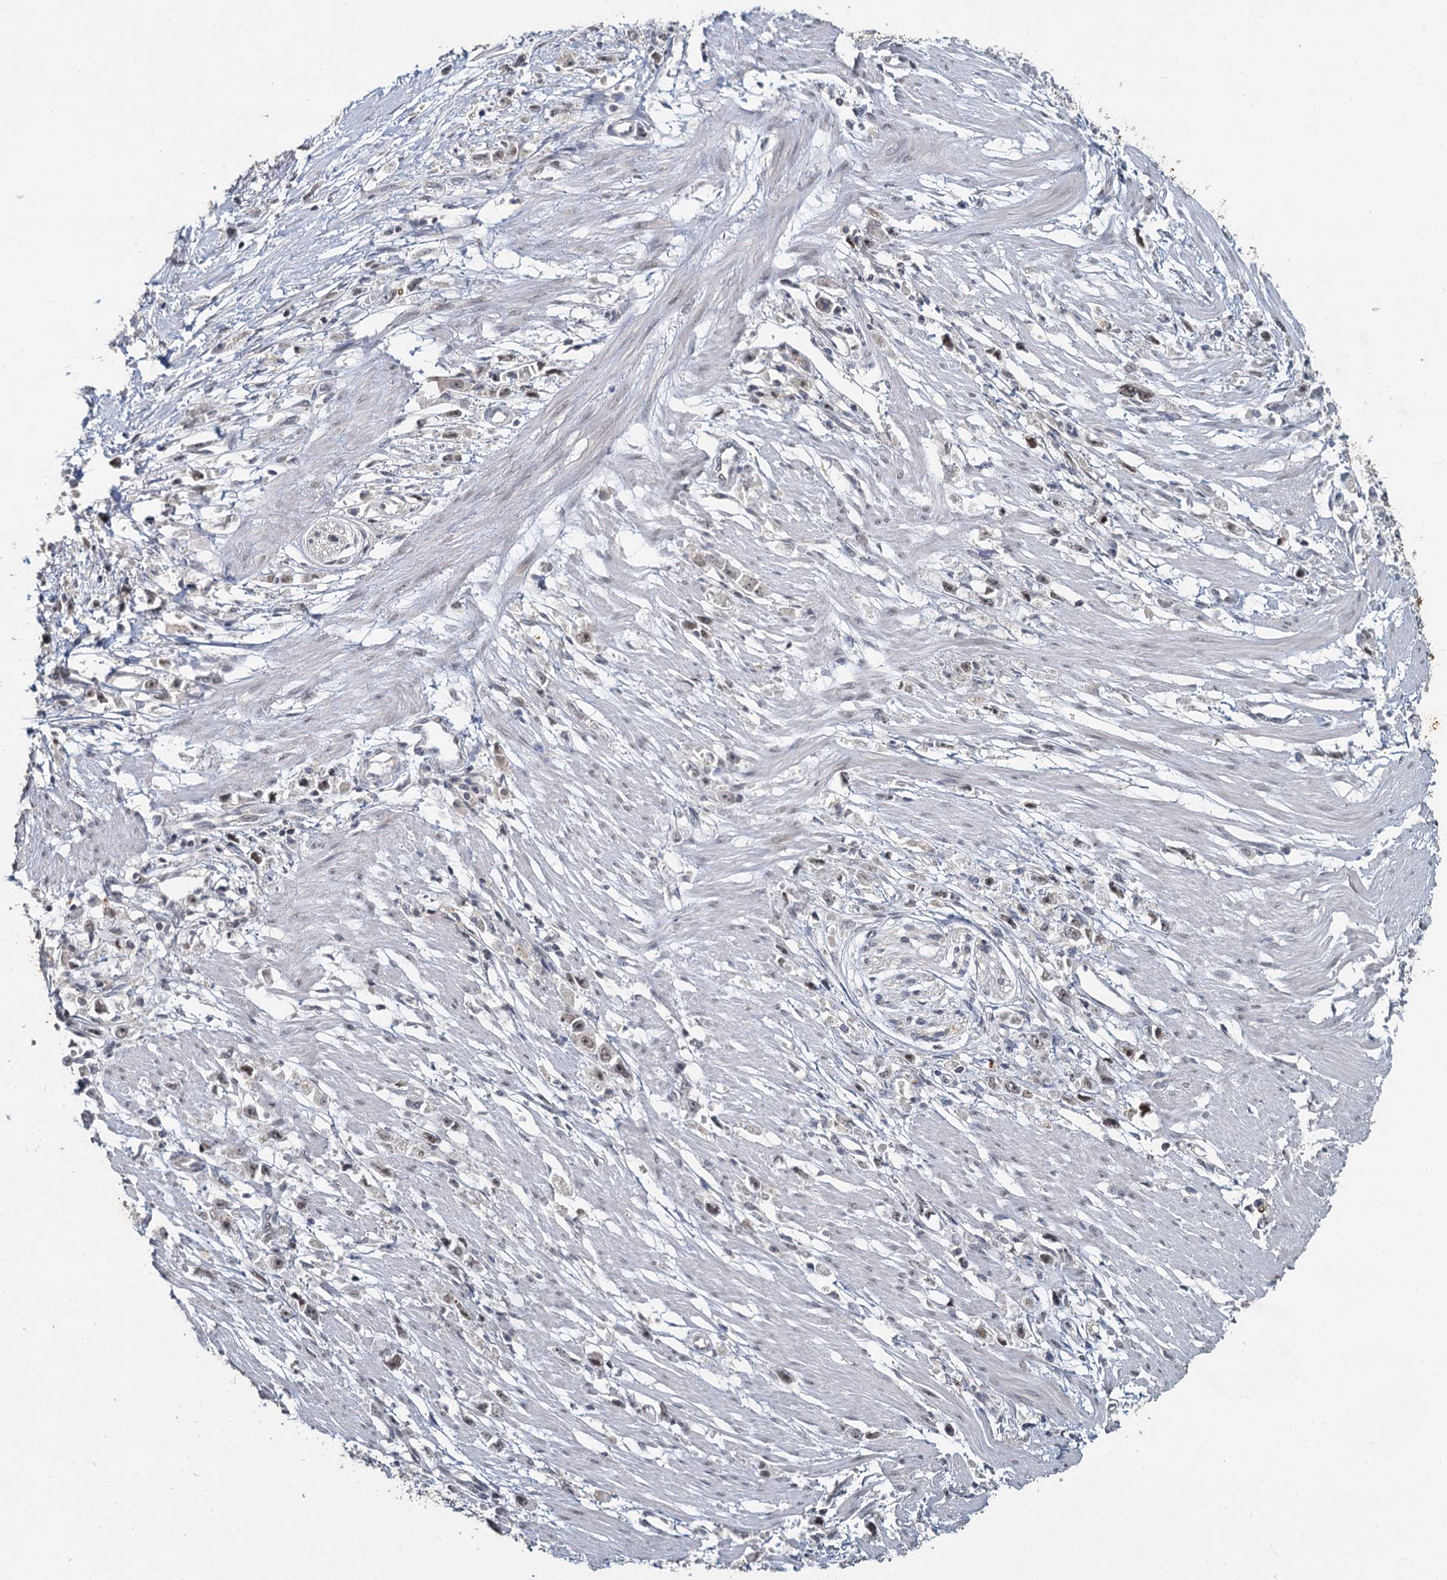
{"staining": {"intensity": "weak", "quantity": "<25%", "location": "nuclear"}, "tissue": "stomach cancer", "cell_type": "Tumor cells", "image_type": "cancer", "snomed": [{"axis": "morphology", "description": "Adenocarcinoma, NOS"}, {"axis": "topography", "description": "Stomach"}], "caption": "Tumor cells show no significant protein expression in stomach cancer.", "gene": "MUCL1", "patient": {"sex": "female", "age": 59}}